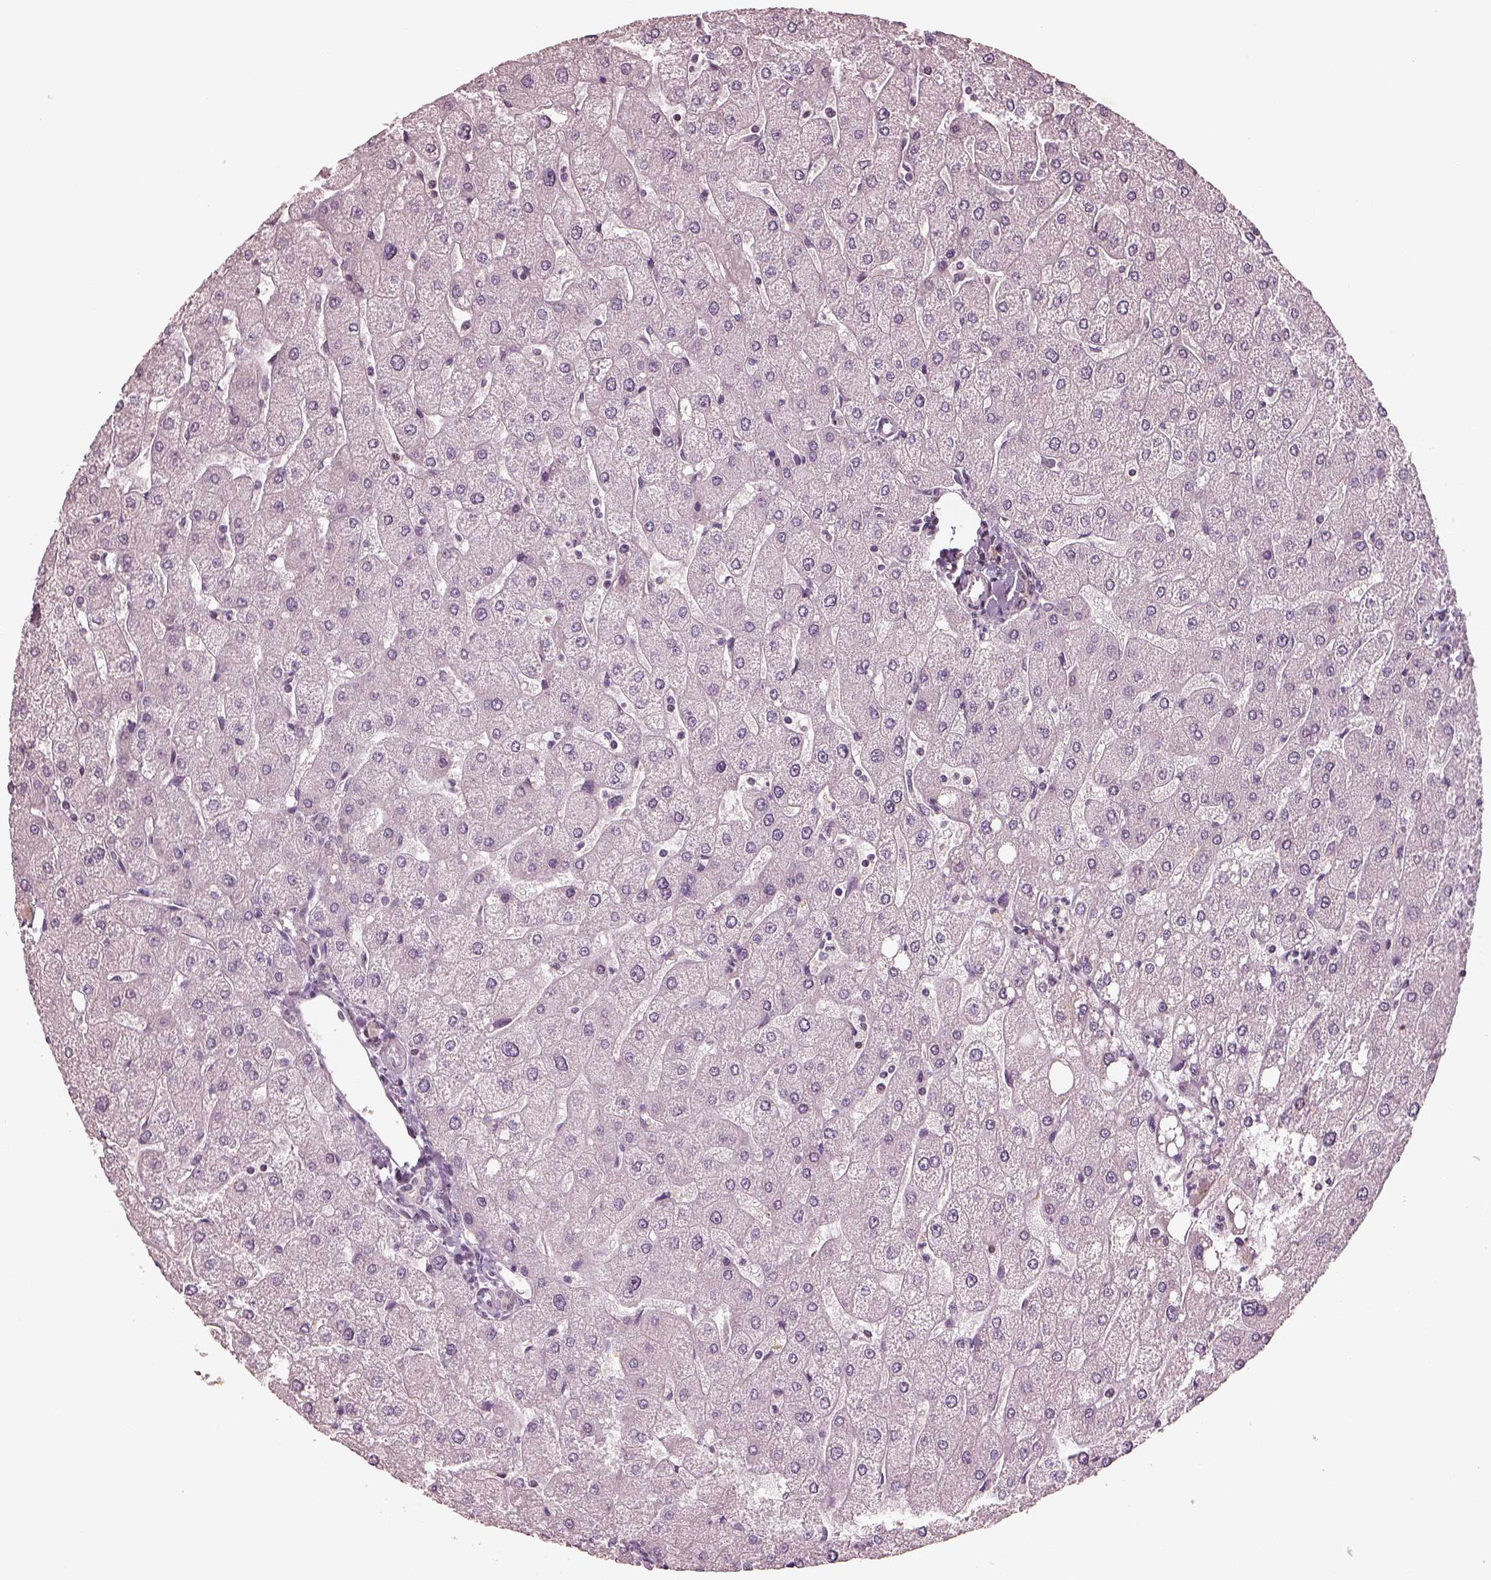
{"staining": {"intensity": "negative", "quantity": "none", "location": "none"}, "tissue": "liver", "cell_type": "Cholangiocytes", "image_type": "normal", "snomed": [{"axis": "morphology", "description": "Normal tissue, NOS"}, {"axis": "topography", "description": "Liver"}], "caption": "Immunohistochemistry (IHC) of benign human liver reveals no staining in cholangiocytes.", "gene": "EGR4", "patient": {"sex": "male", "age": 67}}